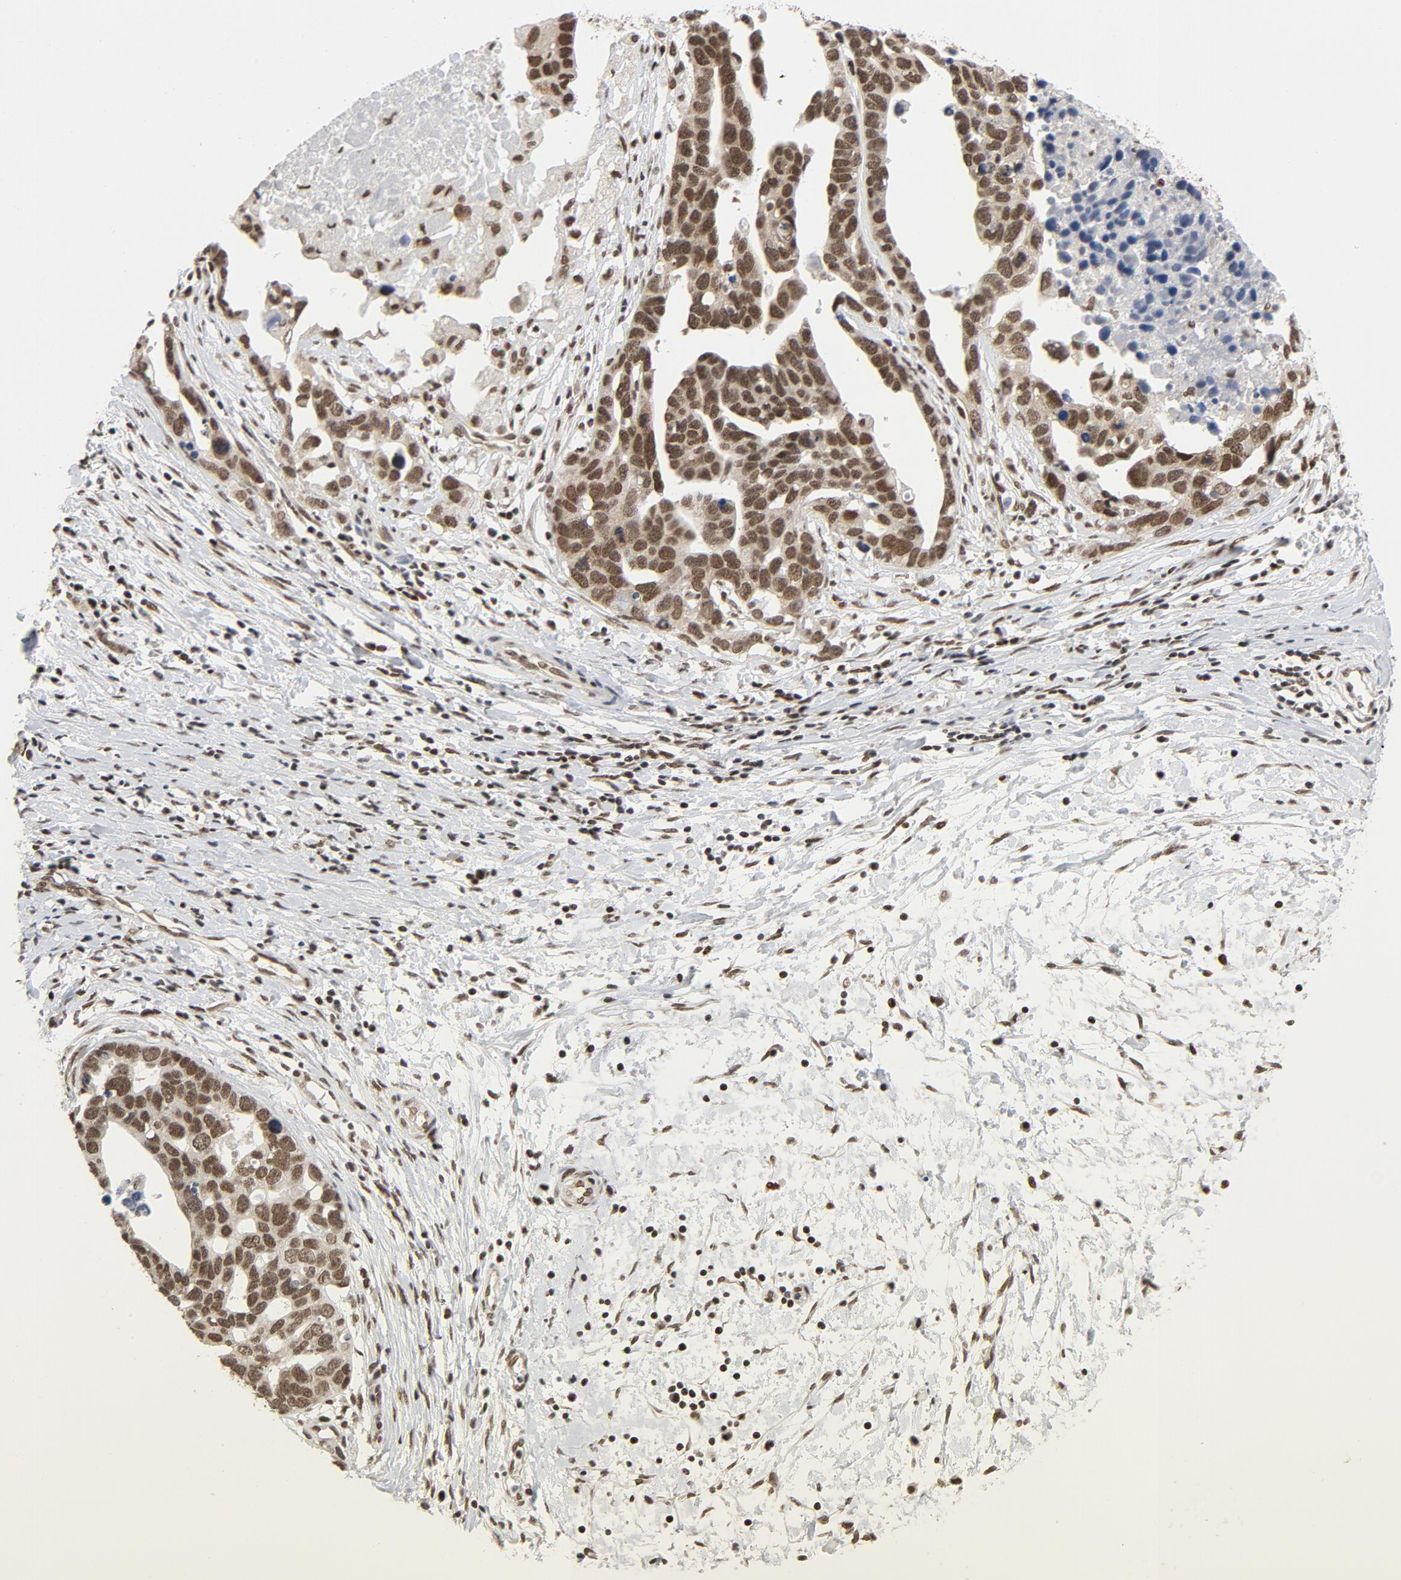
{"staining": {"intensity": "moderate", "quantity": ">75%", "location": "nuclear"}, "tissue": "ovarian cancer", "cell_type": "Tumor cells", "image_type": "cancer", "snomed": [{"axis": "morphology", "description": "Cystadenocarcinoma, serous, NOS"}, {"axis": "topography", "description": "Ovary"}], "caption": "Human ovarian cancer stained with a protein marker shows moderate staining in tumor cells.", "gene": "ERCC1", "patient": {"sex": "female", "age": 54}}